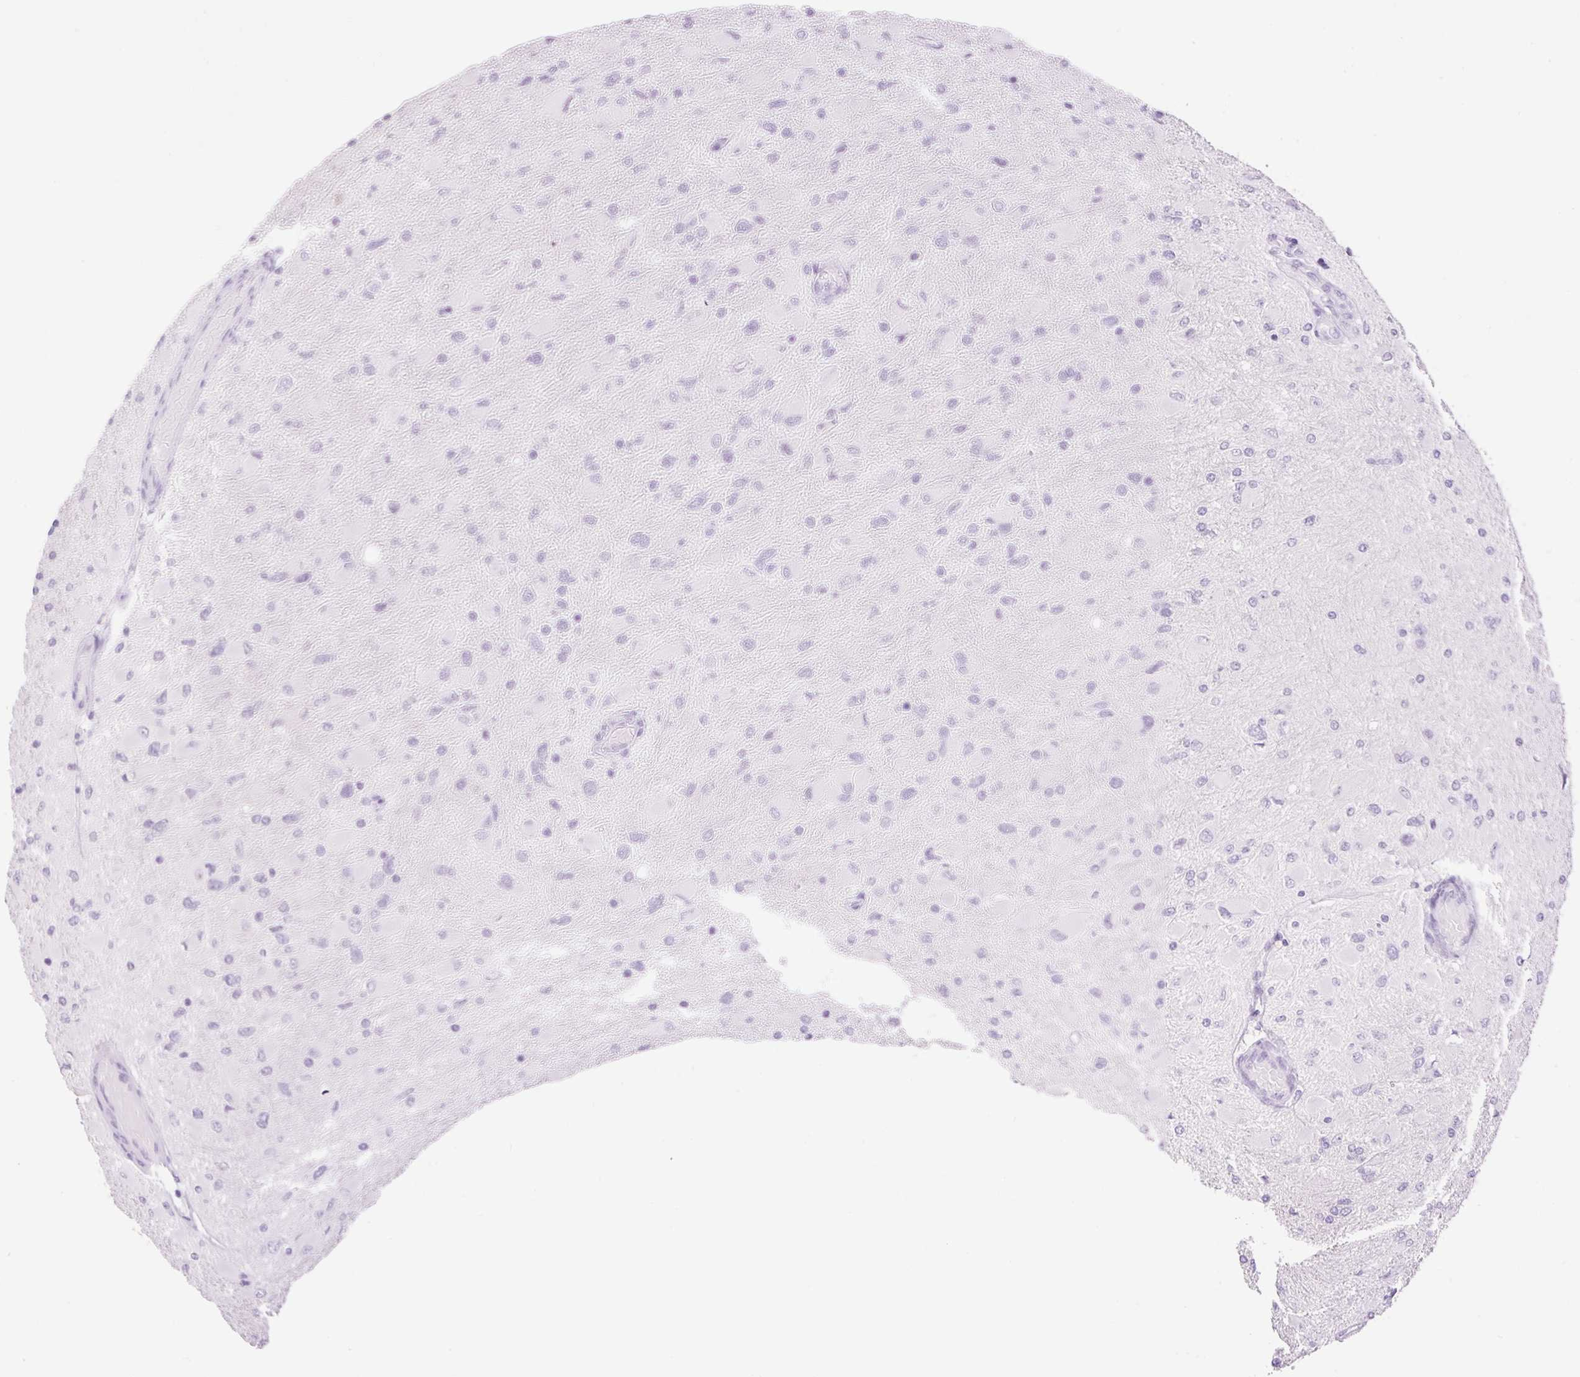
{"staining": {"intensity": "negative", "quantity": "none", "location": "none"}, "tissue": "glioma", "cell_type": "Tumor cells", "image_type": "cancer", "snomed": [{"axis": "morphology", "description": "Glioma, malignant, High grade"}, {"axis": "topography", "description": "Cerebral cortex"}], "caption": "Tumor cells are negative for brown protein staining in glioma.", "gene": "SP140L", "patient": {"sex": "female", "age": 36}}